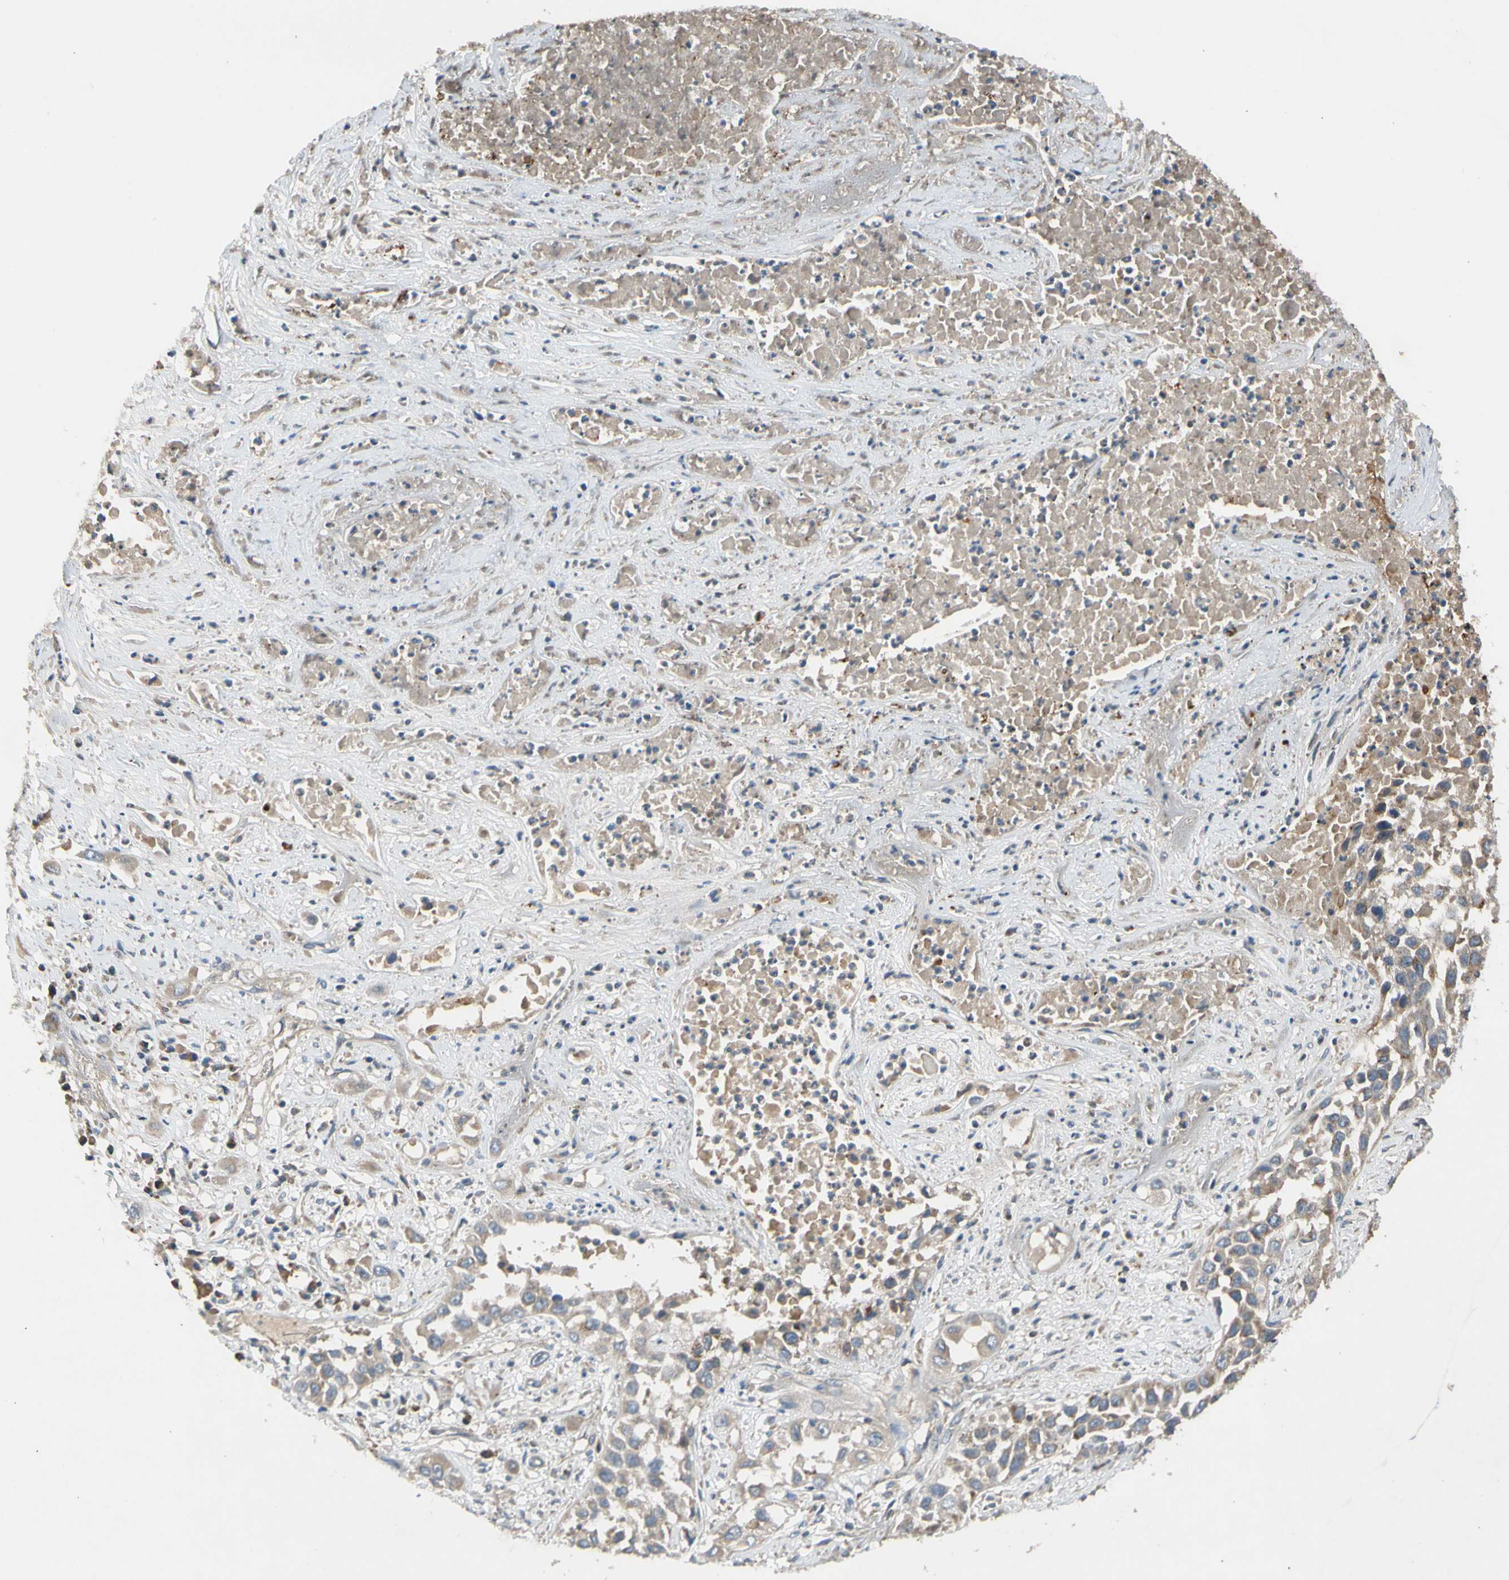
{"staining": {"intensity": "weak", "quantity": ">75%", "location": "cytoplasmic/membranous"}, "tissue": "lung cancer", "cell_type": "Tumor cells", "image_type": "cancer", "snomed": [{"axis": "morphology", "description": "Squamous cell carcinoma, NOS"}, {"axis": "topography", "description": "Lung"}], "caption": "Squamous cell carcinoma (lung) stained for a protein shows weak cytoplasmic/membranous positivity in tumor cells. (brown staining indicates protein expression, while blue staining denotes nuclei).", "gene": "NPHP3", "patient": {"sex": "male", "age": 71}}